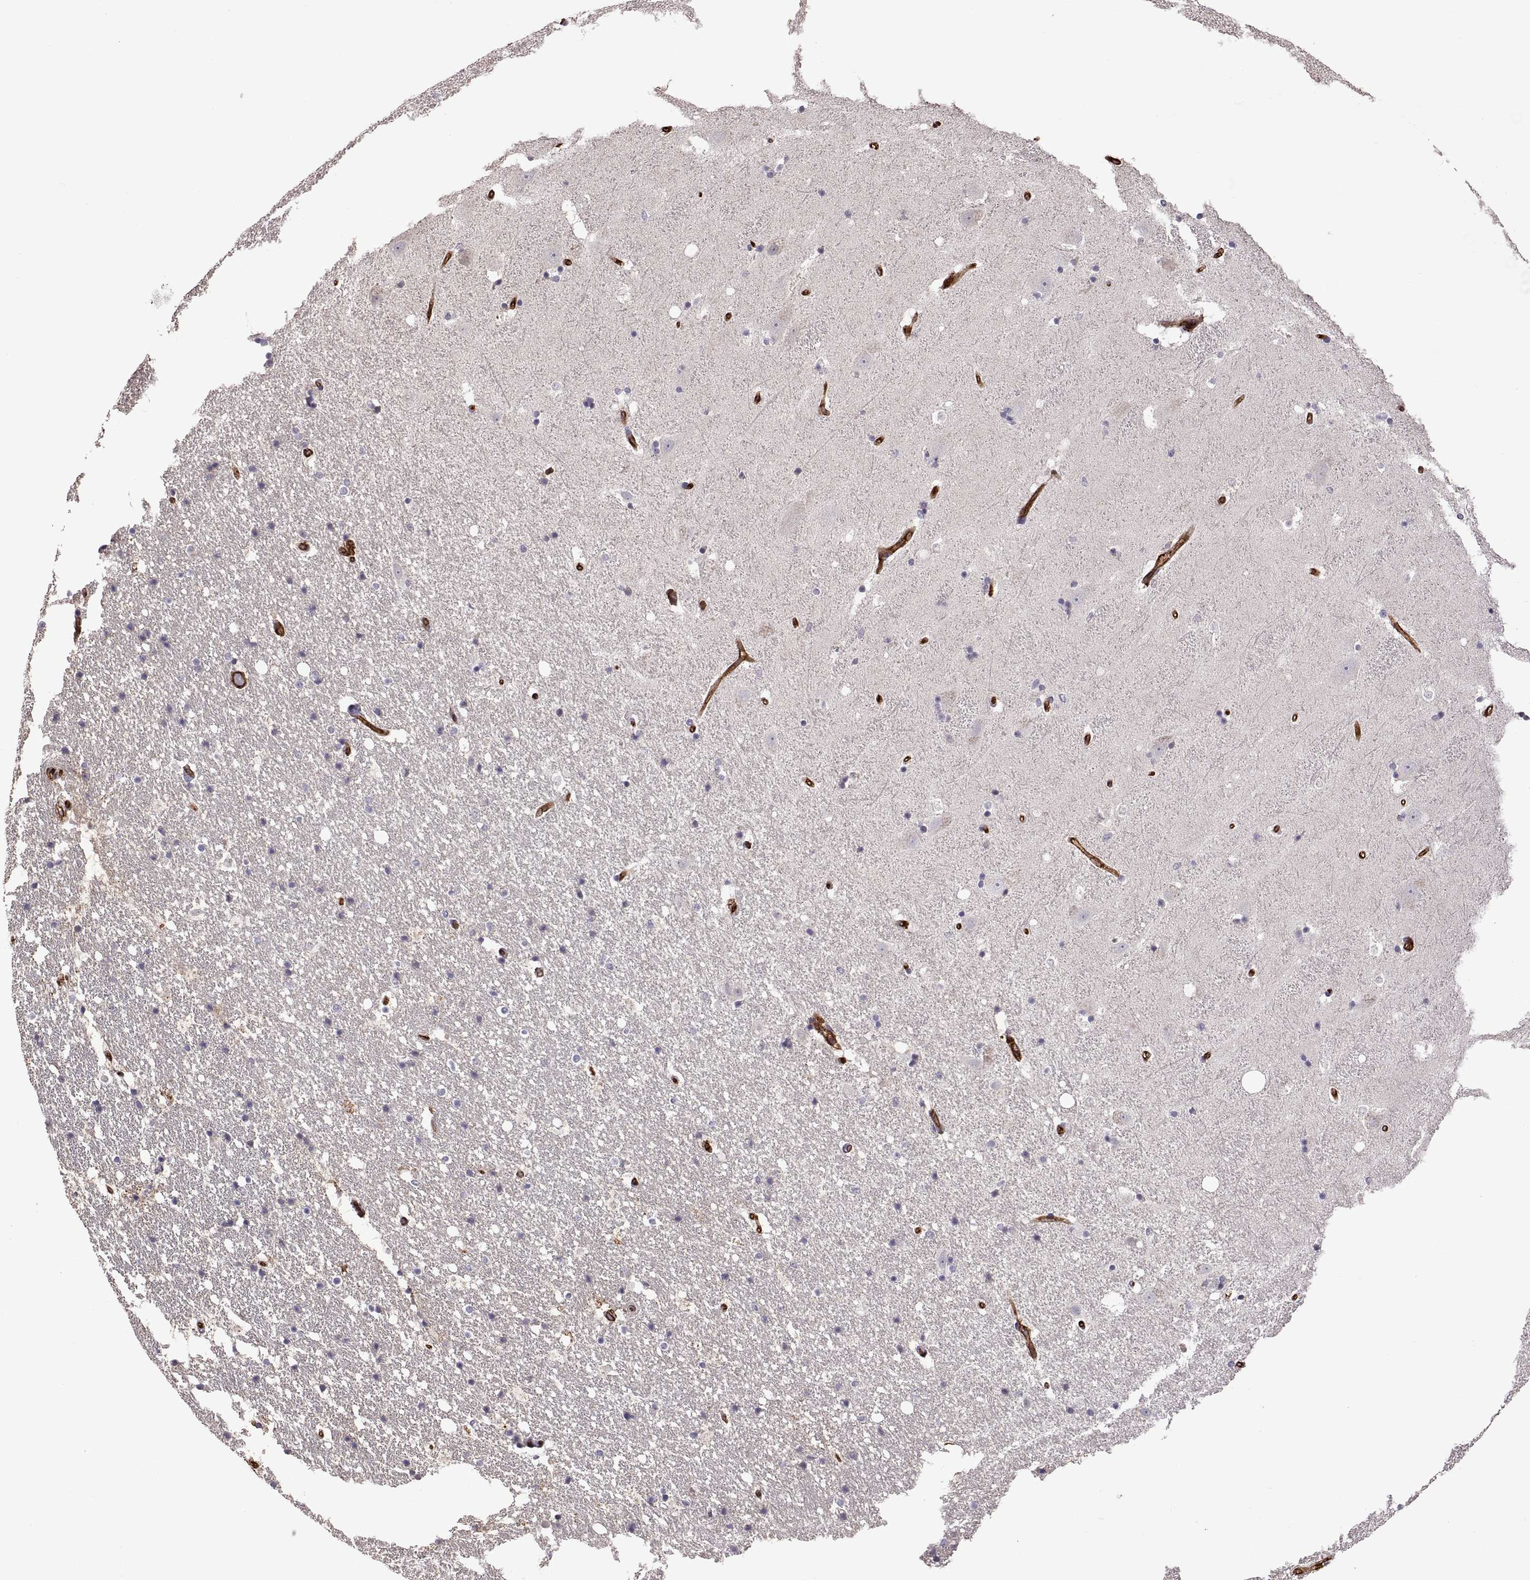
{"staining": {"intensity": "negative", "quantity": "none", "location": "none"}, "tissue": "hippocampus", "cell_type": "Glial cells", "image_type": "normal", "snomed": [{"axis": "morphology", "description": "Normal tissue, NOS"}, {"axis": "topography", "description": "Hippocampus"}], "caption": "There is no significant staining in glial cells of hippocampus. (Stains: DAB (3,3'-diaminobenzidine) immunohistochemistry with hematoxylin counter stain, Microscopy: brightfield microscopy at high magnification).", "gene": "S100A10", "patient": {"sex": "male", "age": 49}}